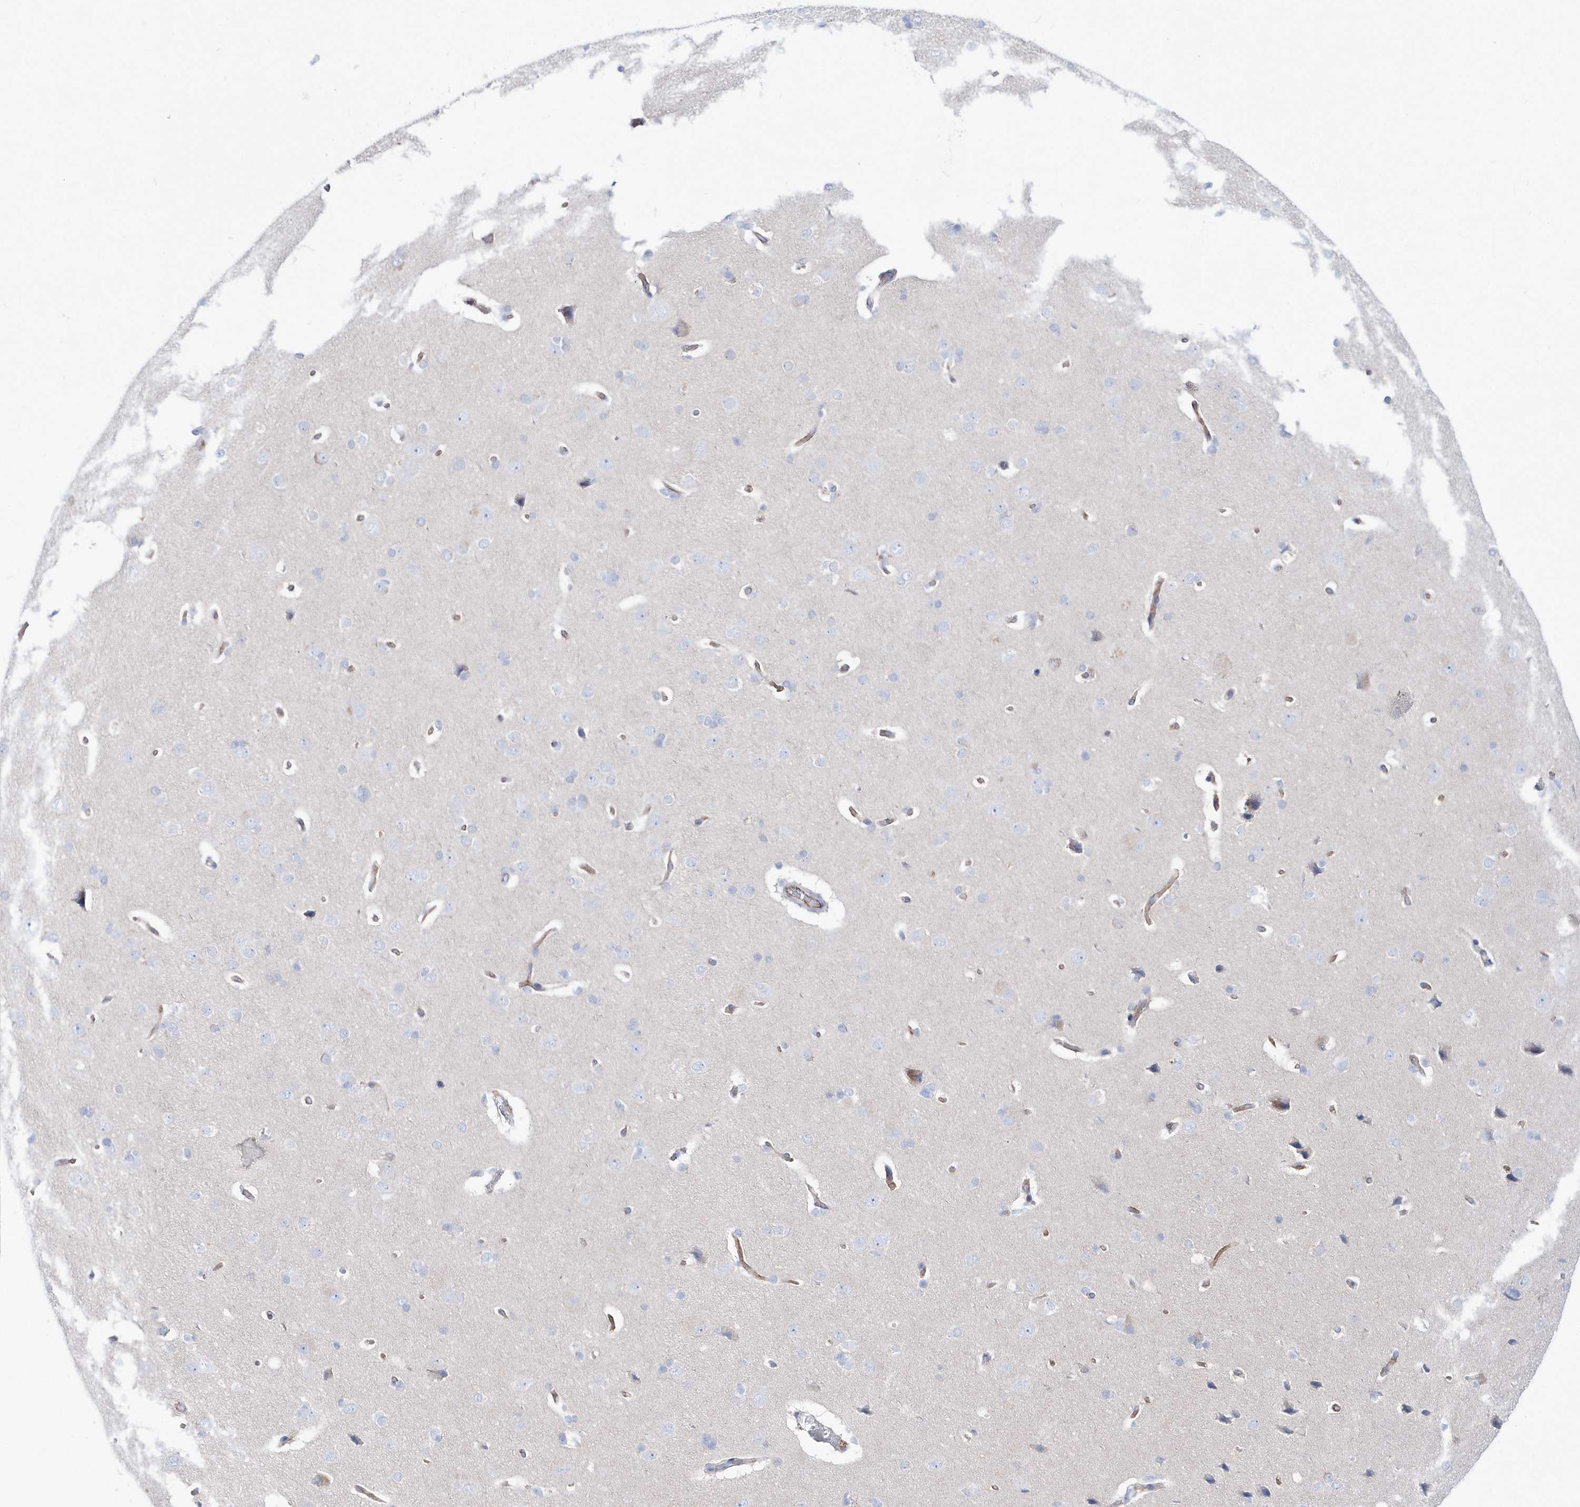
{"staining": {"intensity": "negative", "quantity": "none", "location": "none"}, "tissue": "cerebral cortex", "cell_type": "Endothelial cells", "image_type": "normal", "snomed": [{"axis": "morphology", "description": "Normal tissue, NOS"}, {"axis": "topography", "description": "Cerebral cortex"}], "caption": "Immunohistochemistry (IHC) photomicrograph of normal cerebral cortex: cerebral cortex stained with DAB (3,3'-diaminobenzidine) exhibits no significant protein staining in endothelial cells.", "gene": "TMCO6", "patient": {"sex": "male", "age": 62}}